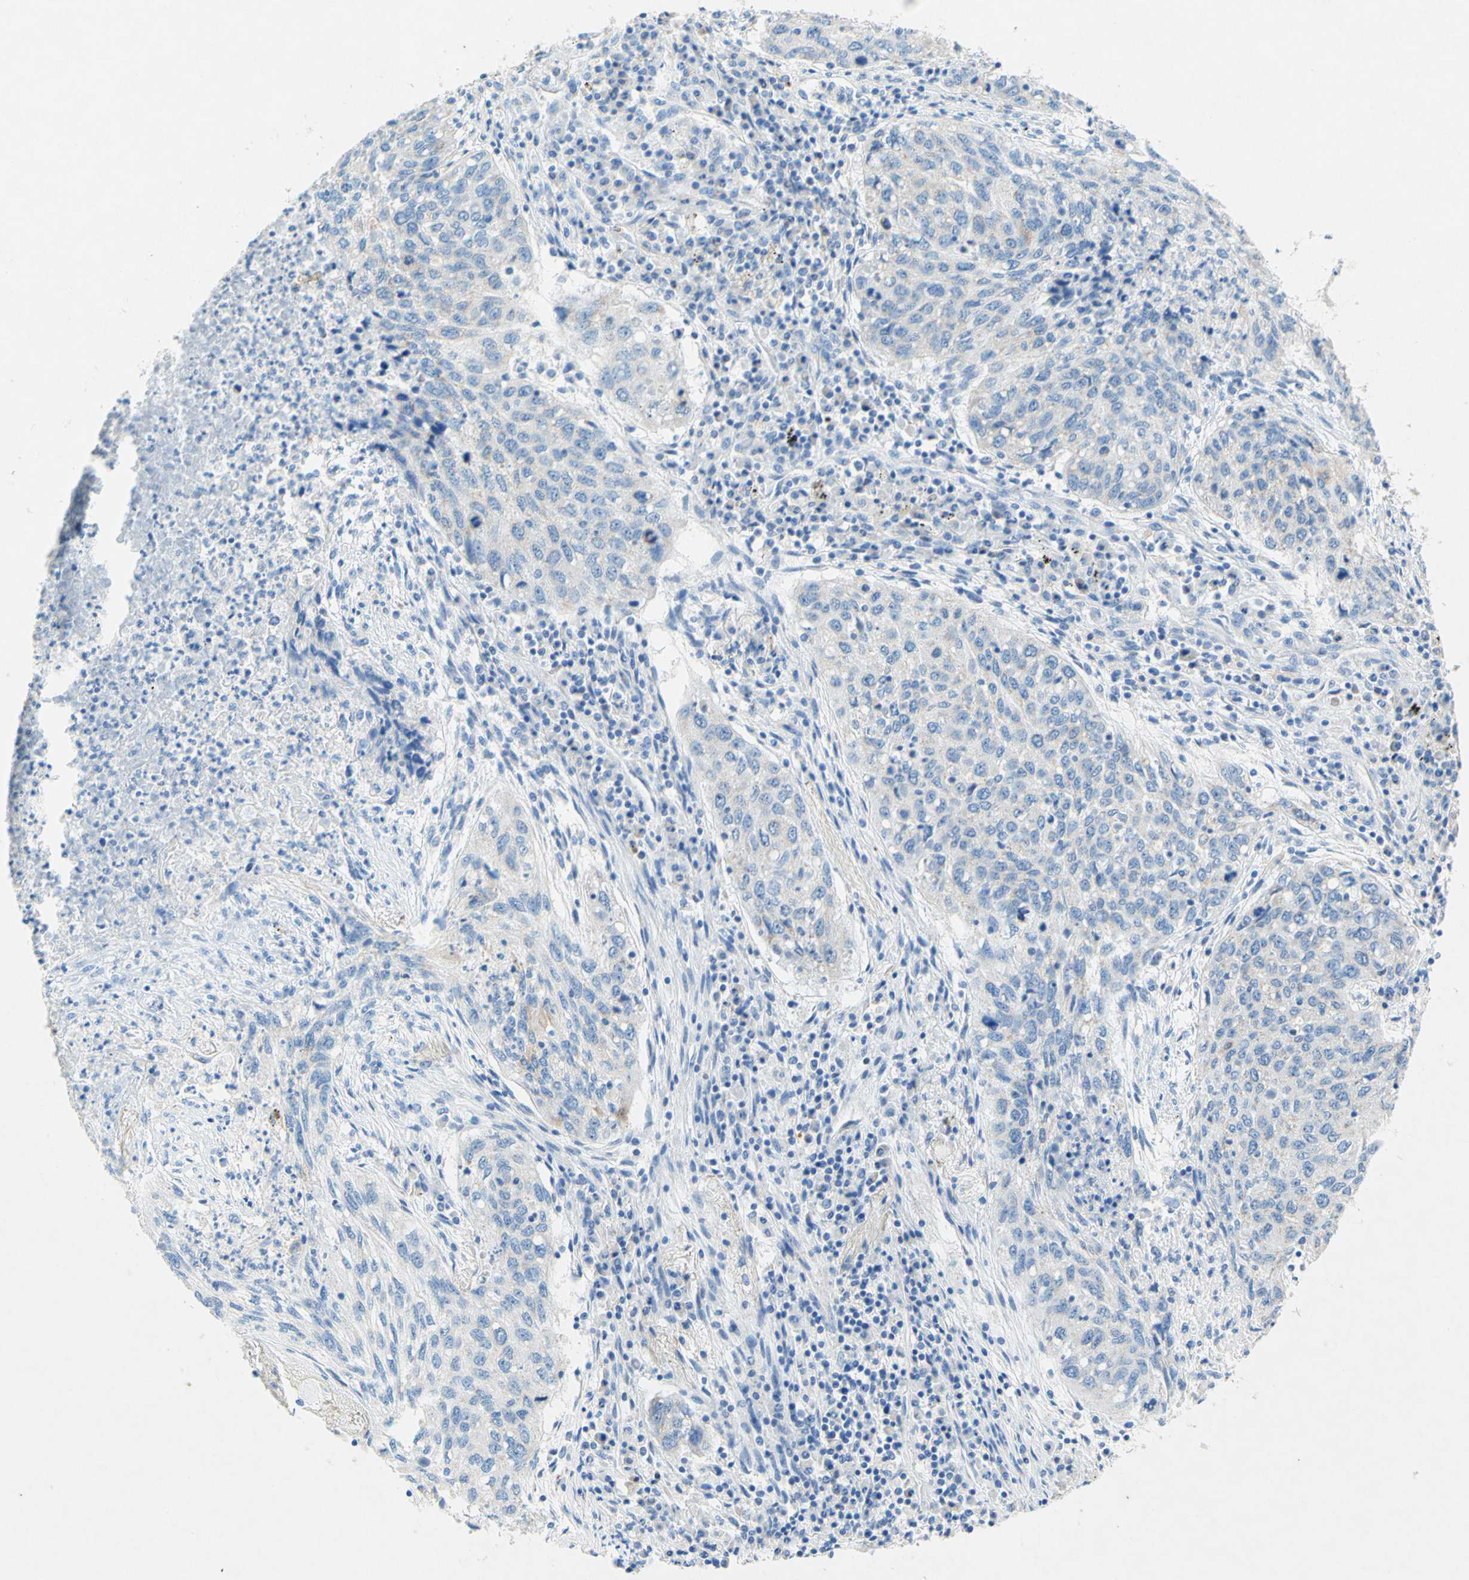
{"staining": {"intensity": "weak", "quantity": "<25%", "location": "cytoplasmic/membranous"}, "tissue": "lung cancer", "cell_type": "Tumor cells", "image_type": "cancer", "snomed": [{"axis": "morphology", "description": "Squamous cell carcinoma, NOS"}, {"axis": "topography", "description": "Lung"}], "caption": "DAB immunohistochemical staining of lung squamous cell carcinoma displays no significant staining in tumor cells. The staining was performed using DAB to visualize the protein expression in brown, while the nuclei were stained in blue with hematoxylin (Magnification: 20x).", "gene": "SLC46A1", "patient": {"sex": "female", "age": 63}}